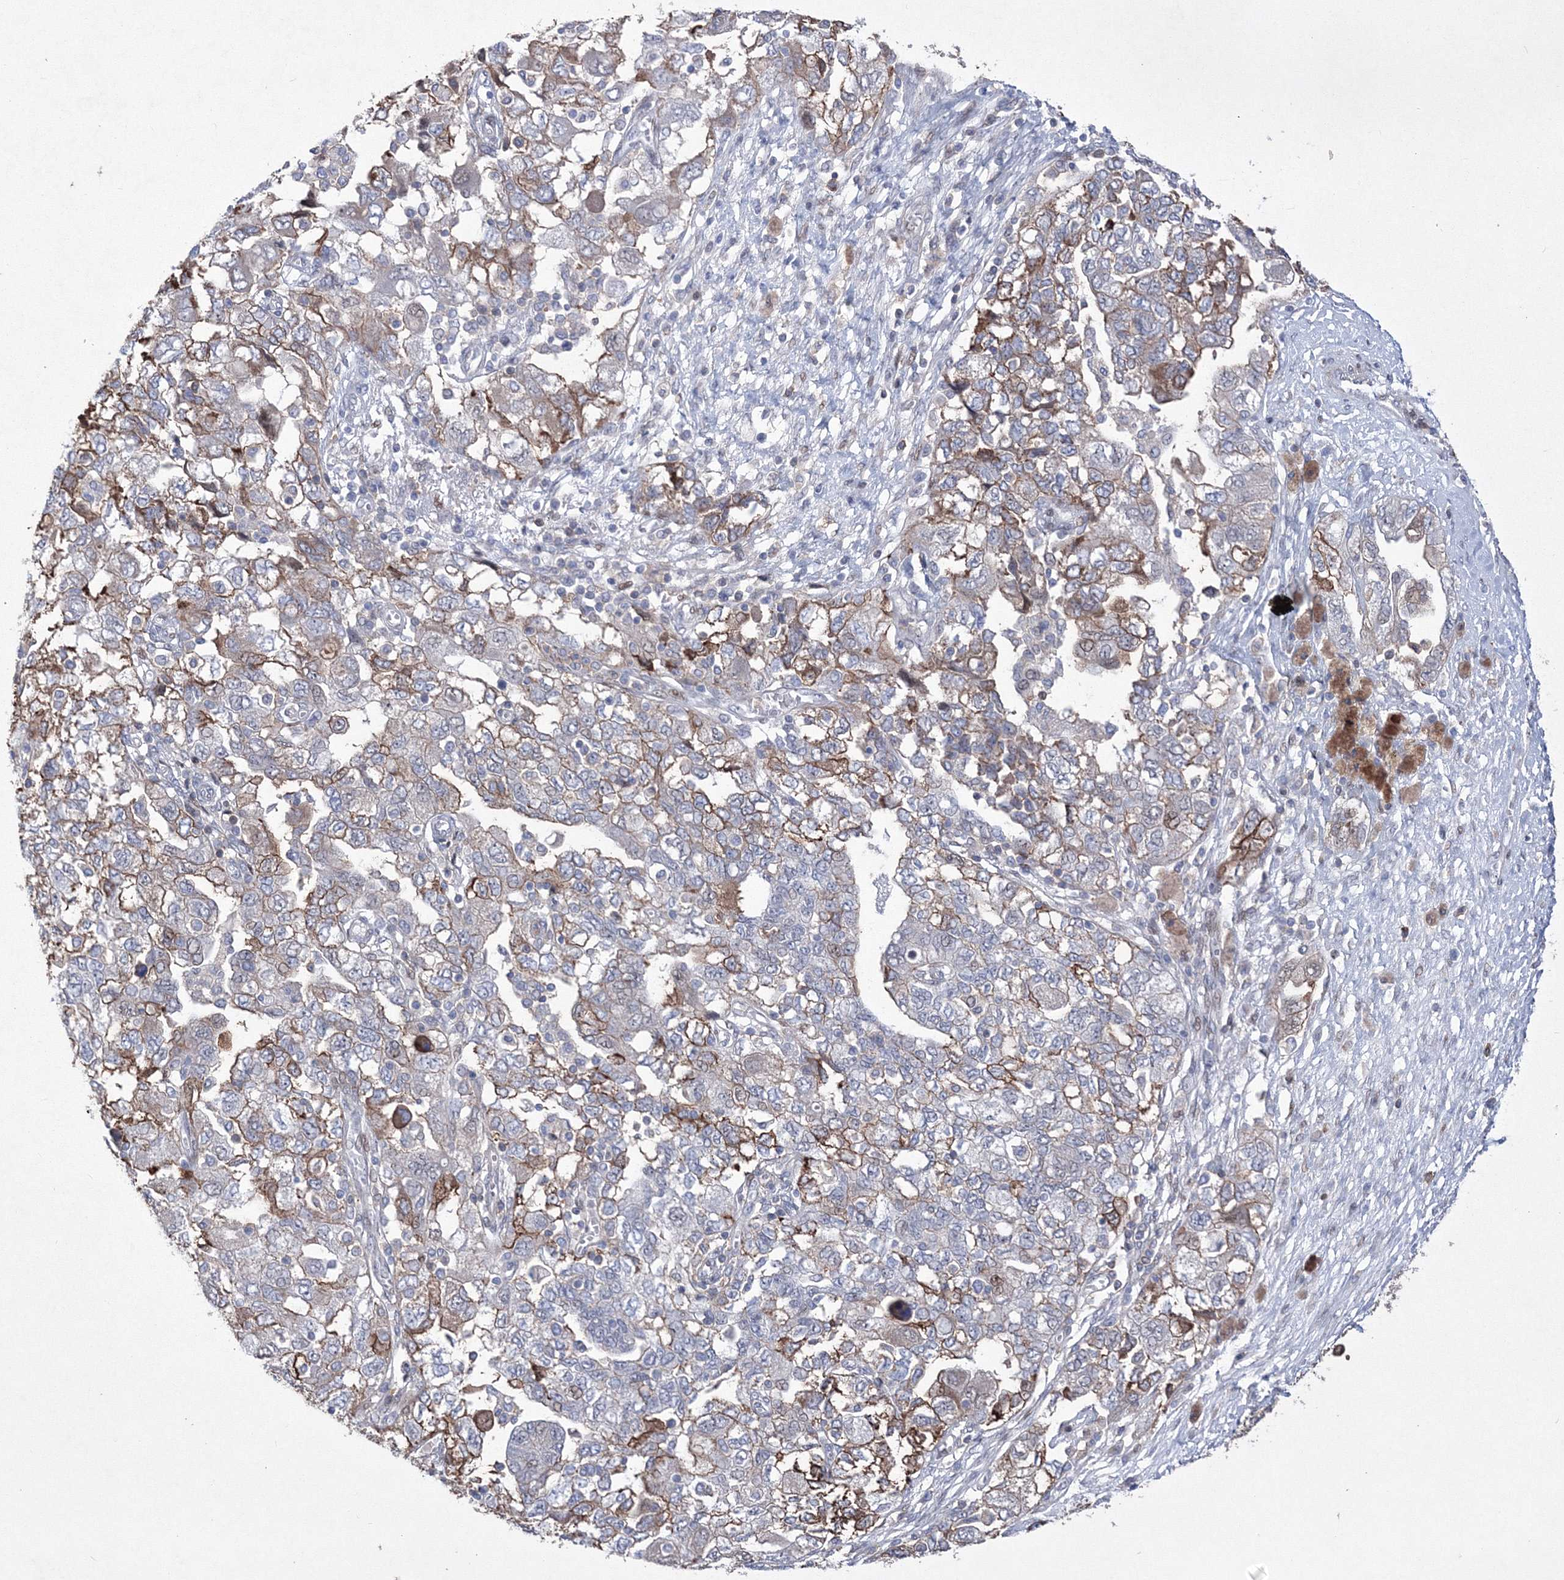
{"staining": {"intensity": "moderate", "quantity": "25%-75%", "location": "cytoplasmic/membranous"}, "tissue": "ovarian cancer", "cell_type": "Tumor cells", "image_type": "cancer", "snomed": [{"axis": "morphology", "description": "Carcinoma, NOS"}, {"axis": "morphology", "description": "Cystadenocarcinoma, serous, NOS"}, {"axis": "topography", "description": "Ovary"}], "caption": "Immunohistochemistry micrograph of neoplastic tissue: ovarian cancer stained using immunohistochemistry displays medium levels of moderate protein expression localized specifically in the cytoplasmic/membranous of tumor cells, appearing as a cytoplasmic/membranous brown color.", "gene": "RNPEPL1", "patient": {"sex": "female", "age": 69}}